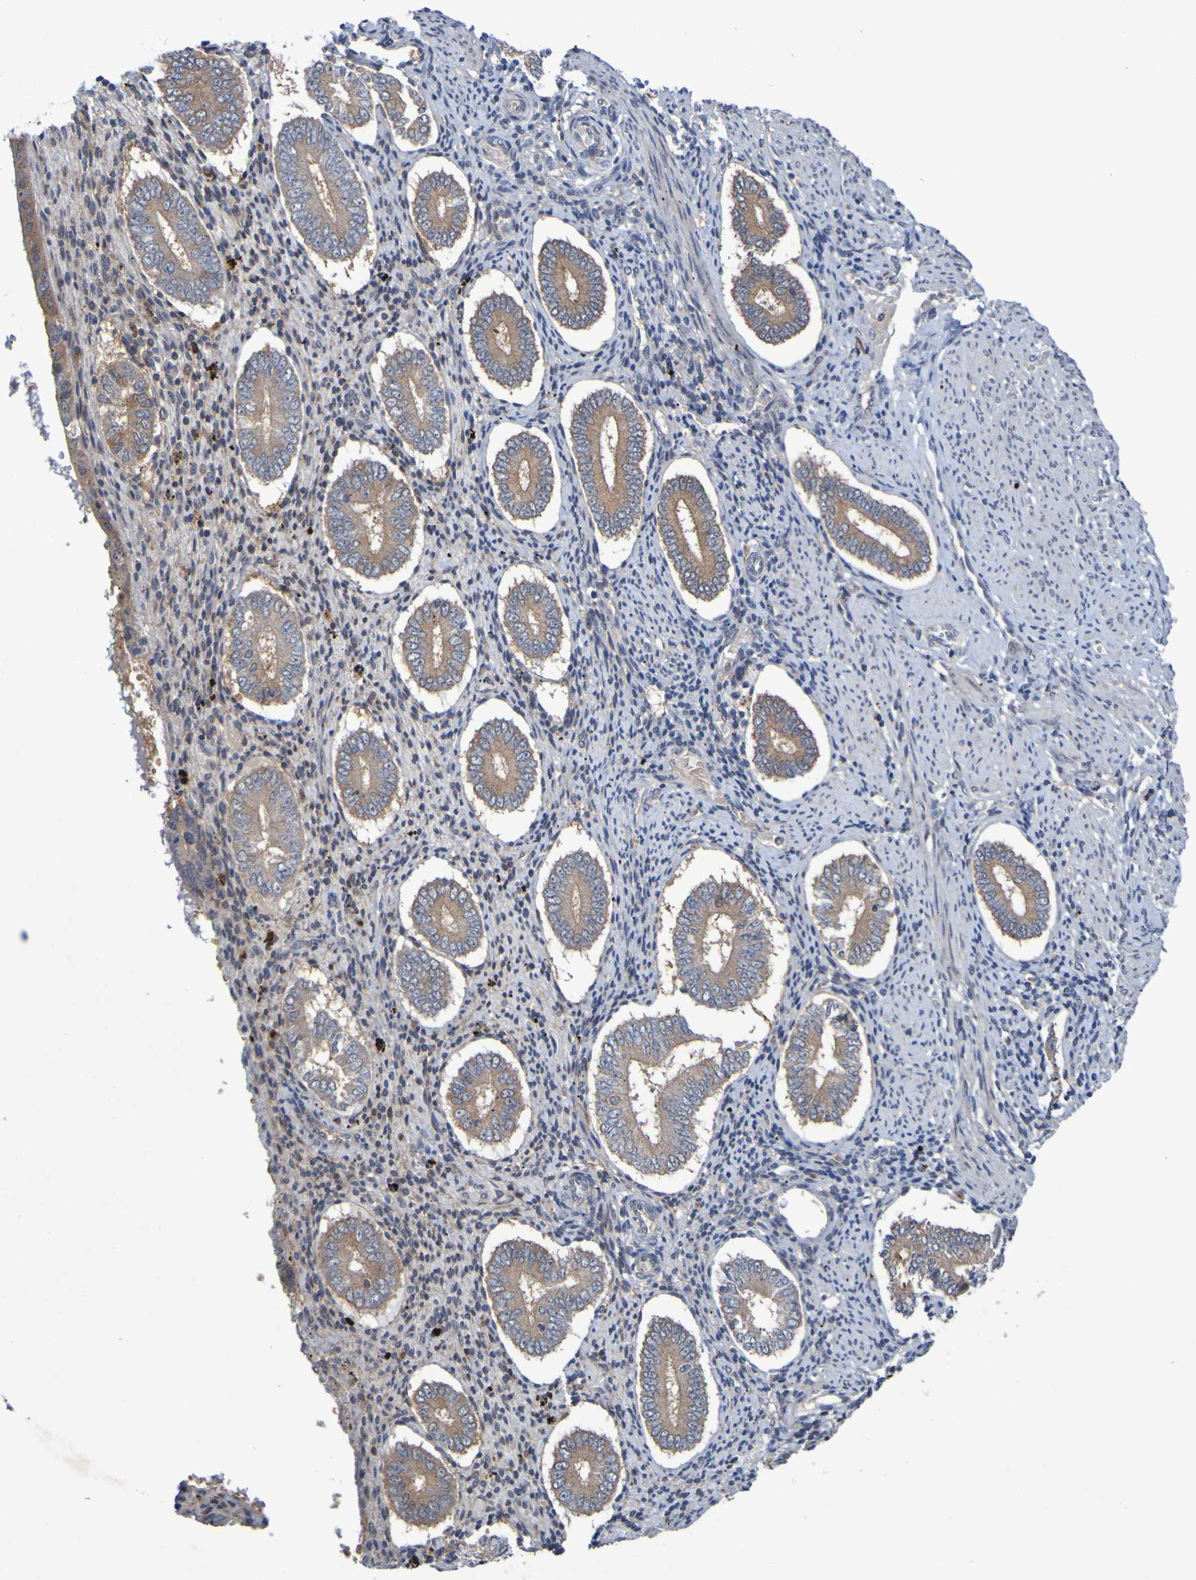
{"staining": {"intensity": "weak", "quantity": "<25%", "location": "cytoplasmic/membranous"}, "tissue": "endometrium", "cell_type": "Cells in endometrial stroma", "image_type": "normal", "snomed": [{"axis": "morphology", "description": "Normal tissue, NOS"}, {"axis": "topography", "description": "Endometrium"}], "caption": "Protein analysis of unremarkable endometrium demonstrates no significant staining in cells in endometrial stroma.", "gene": "SDK1", "patient": {"sex": "female", "age": 42}}